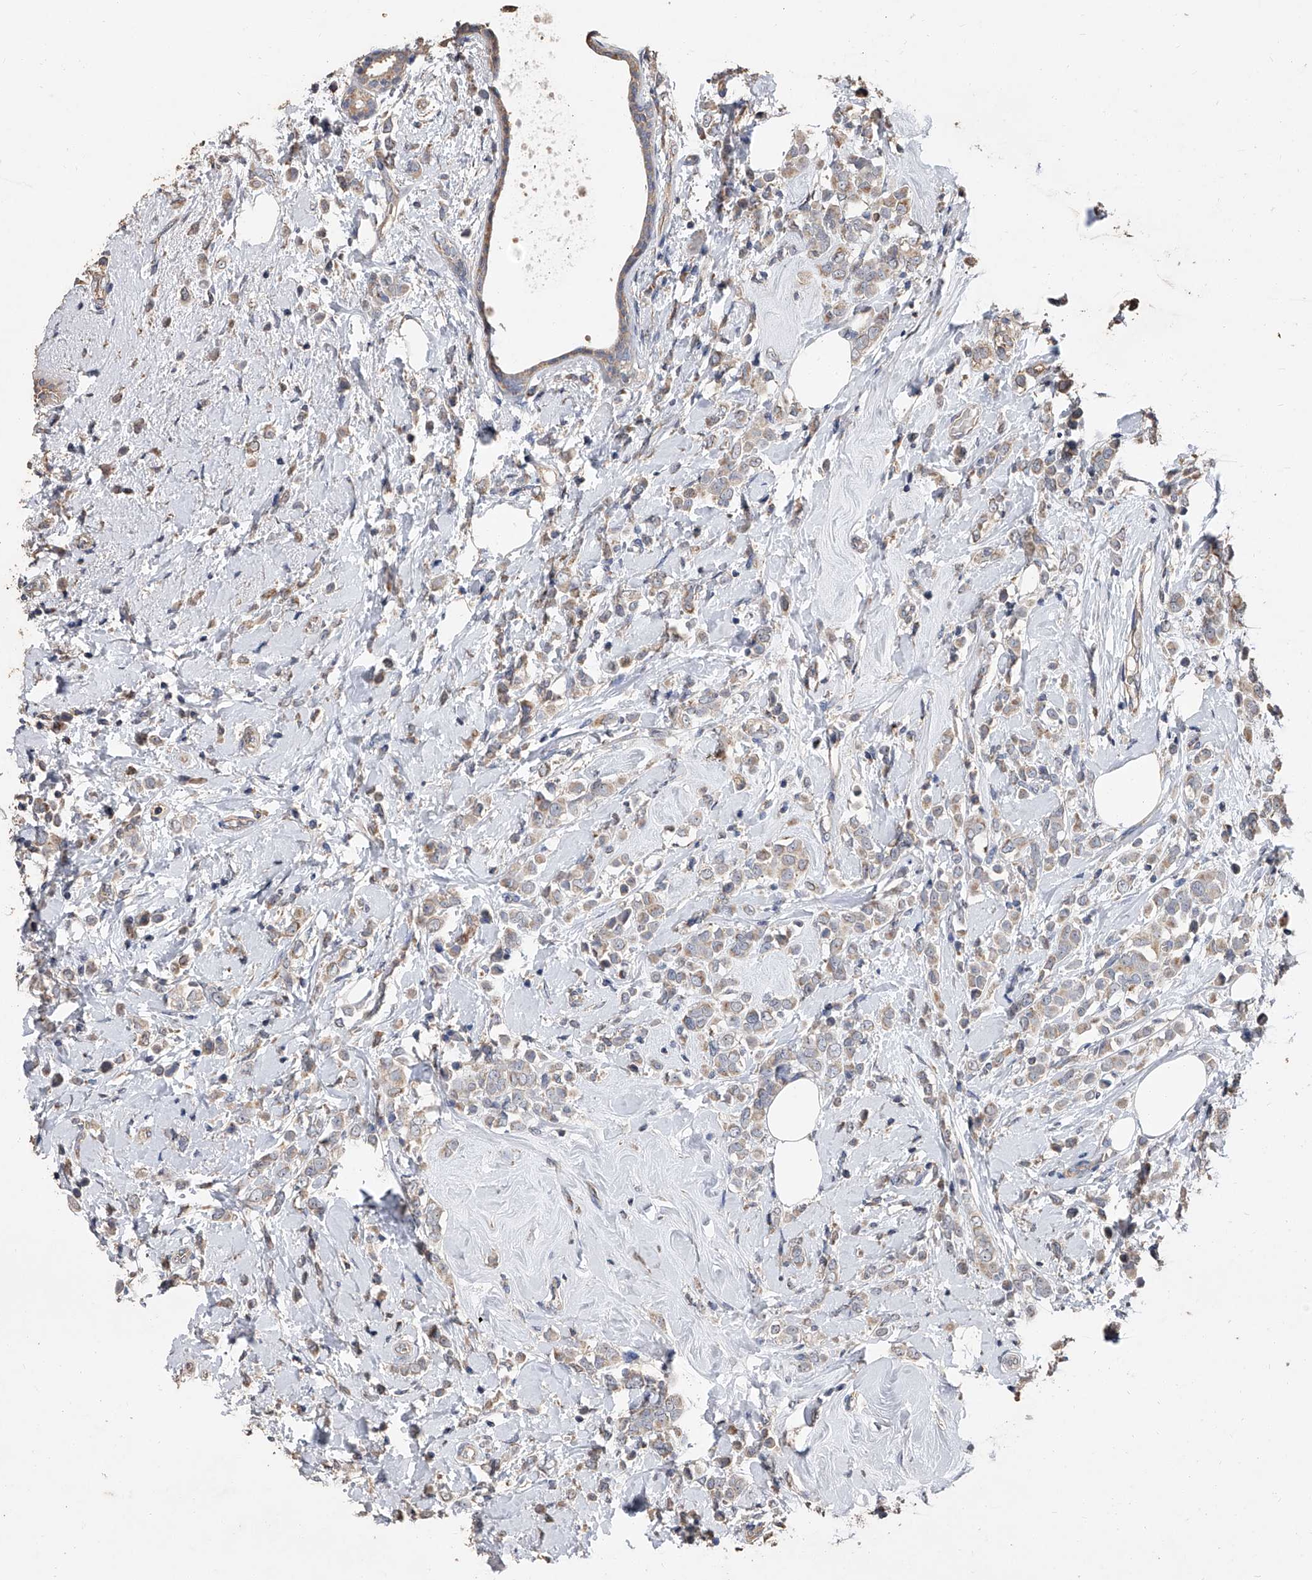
{"staining": {"intensity": "weak", "quantity": "25%-75%", "location": "cytoplasmic/membranous"}, "tissue": "breast cancer", "cell_type": "Tumor cells", "image_type": "cancer", "snomed": [{"axis": "morphology", "description": "Lobular carcinoma"}, {"axis": "topography", "description": "Breast"}], "caption": "Immunohistochemical staining of breast cancer shows low levels of weak cytoplasmic/membranous staining in approximately 25%-75% of tumor cells. Nuclei are stained in blue.", "gene": "LTV1", "patient": {"sex": "female", "age": 47}}